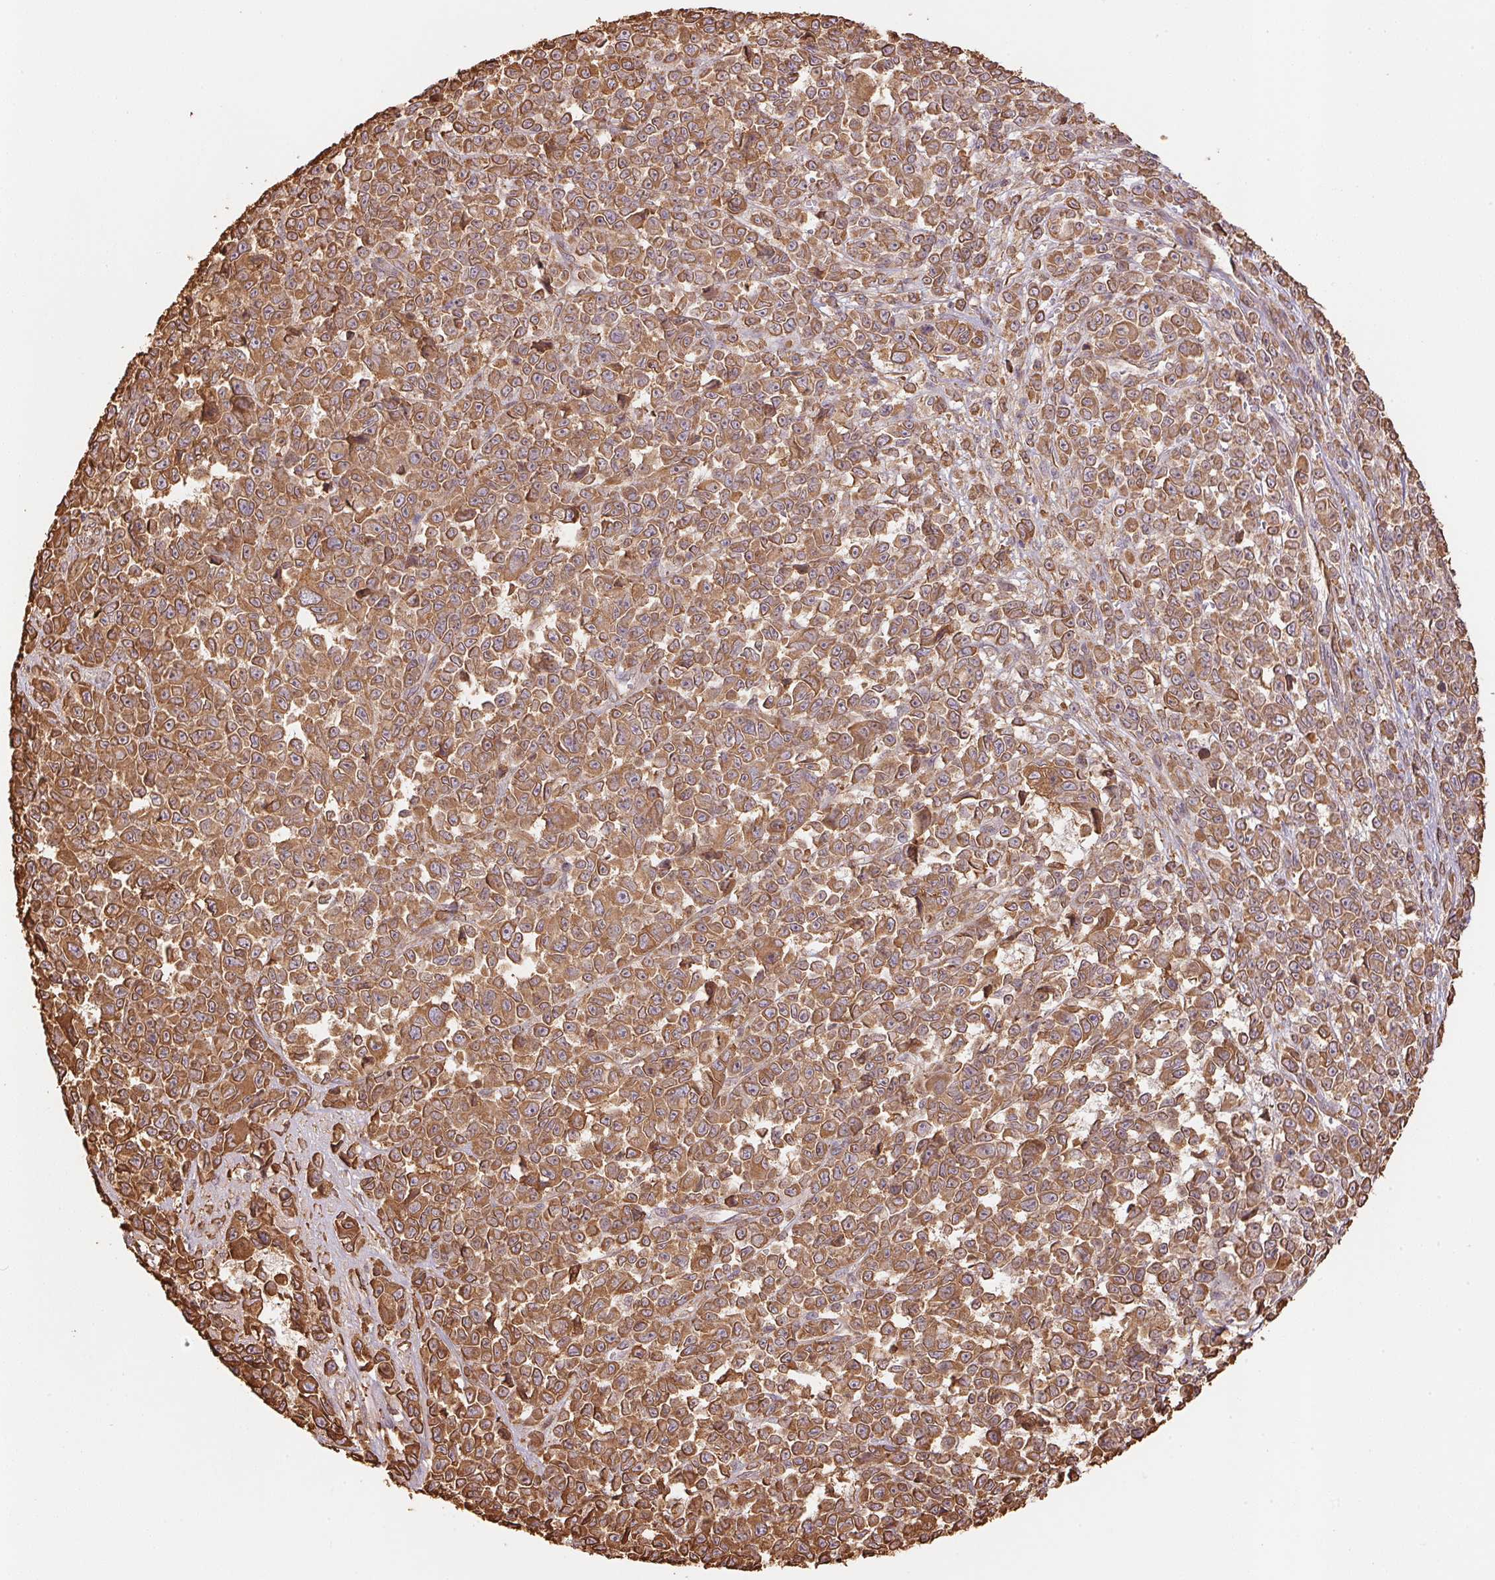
{"staining": {"intensity": "moderate", "quantity": ">75%", "location": "cytoplasmic/membranous"}, "tissue": "melanoma", "cell_type": "Tumor cells", "image_type": "cancer", "snomed": [{"axis": "morphology", "description": "Malignant melanoma, NOS"}, {"axis": "topography", "description": "Skin"}], "caption": "Protein expression analysis of malignant melanoma exhibits moderate cytoplasmic/membranous positivity in about >75% of tumor cells.", "gene": "C6orf163", "patient": {"sex": "female", "age": 95}}